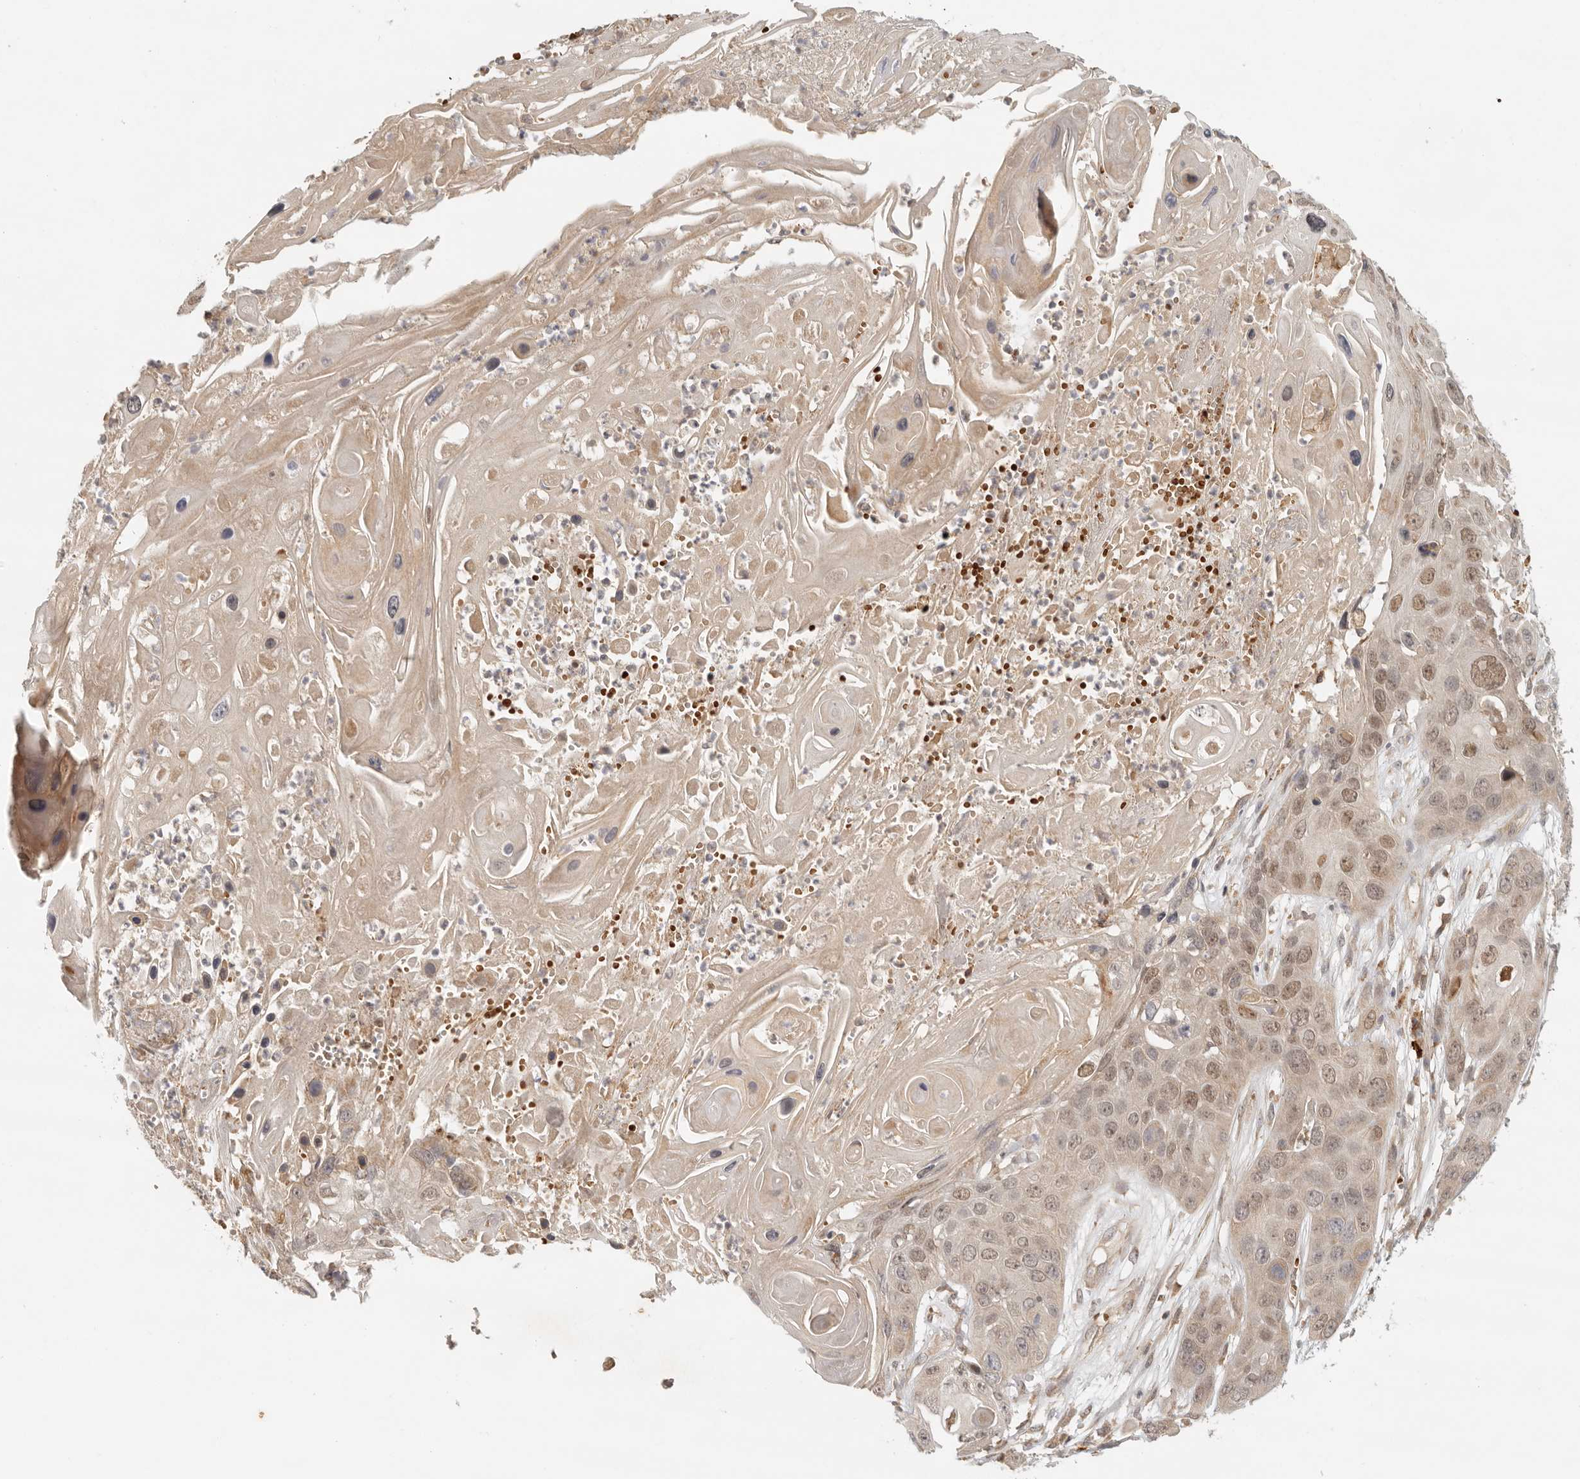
{"staining": {"intensity": "moderate", "quantity": ">75%", "location": "nuclear"}, "tissue": "skin cancer", "cell_type": "Tumor cells", "image_type": "cancer", "snomed": [{"axis": "morphology", "description": "Squamous cell carcinoma, NOS"}, {"axis": "topography", "description": "Skin"}], "caption": "A brown stain labels moderate nuclear staining of a protein in skin cancer (squamous cell carcinoma) tumor cells.", "gene": "AHDC1", "patient": {"sex": "male", "age": 55}}